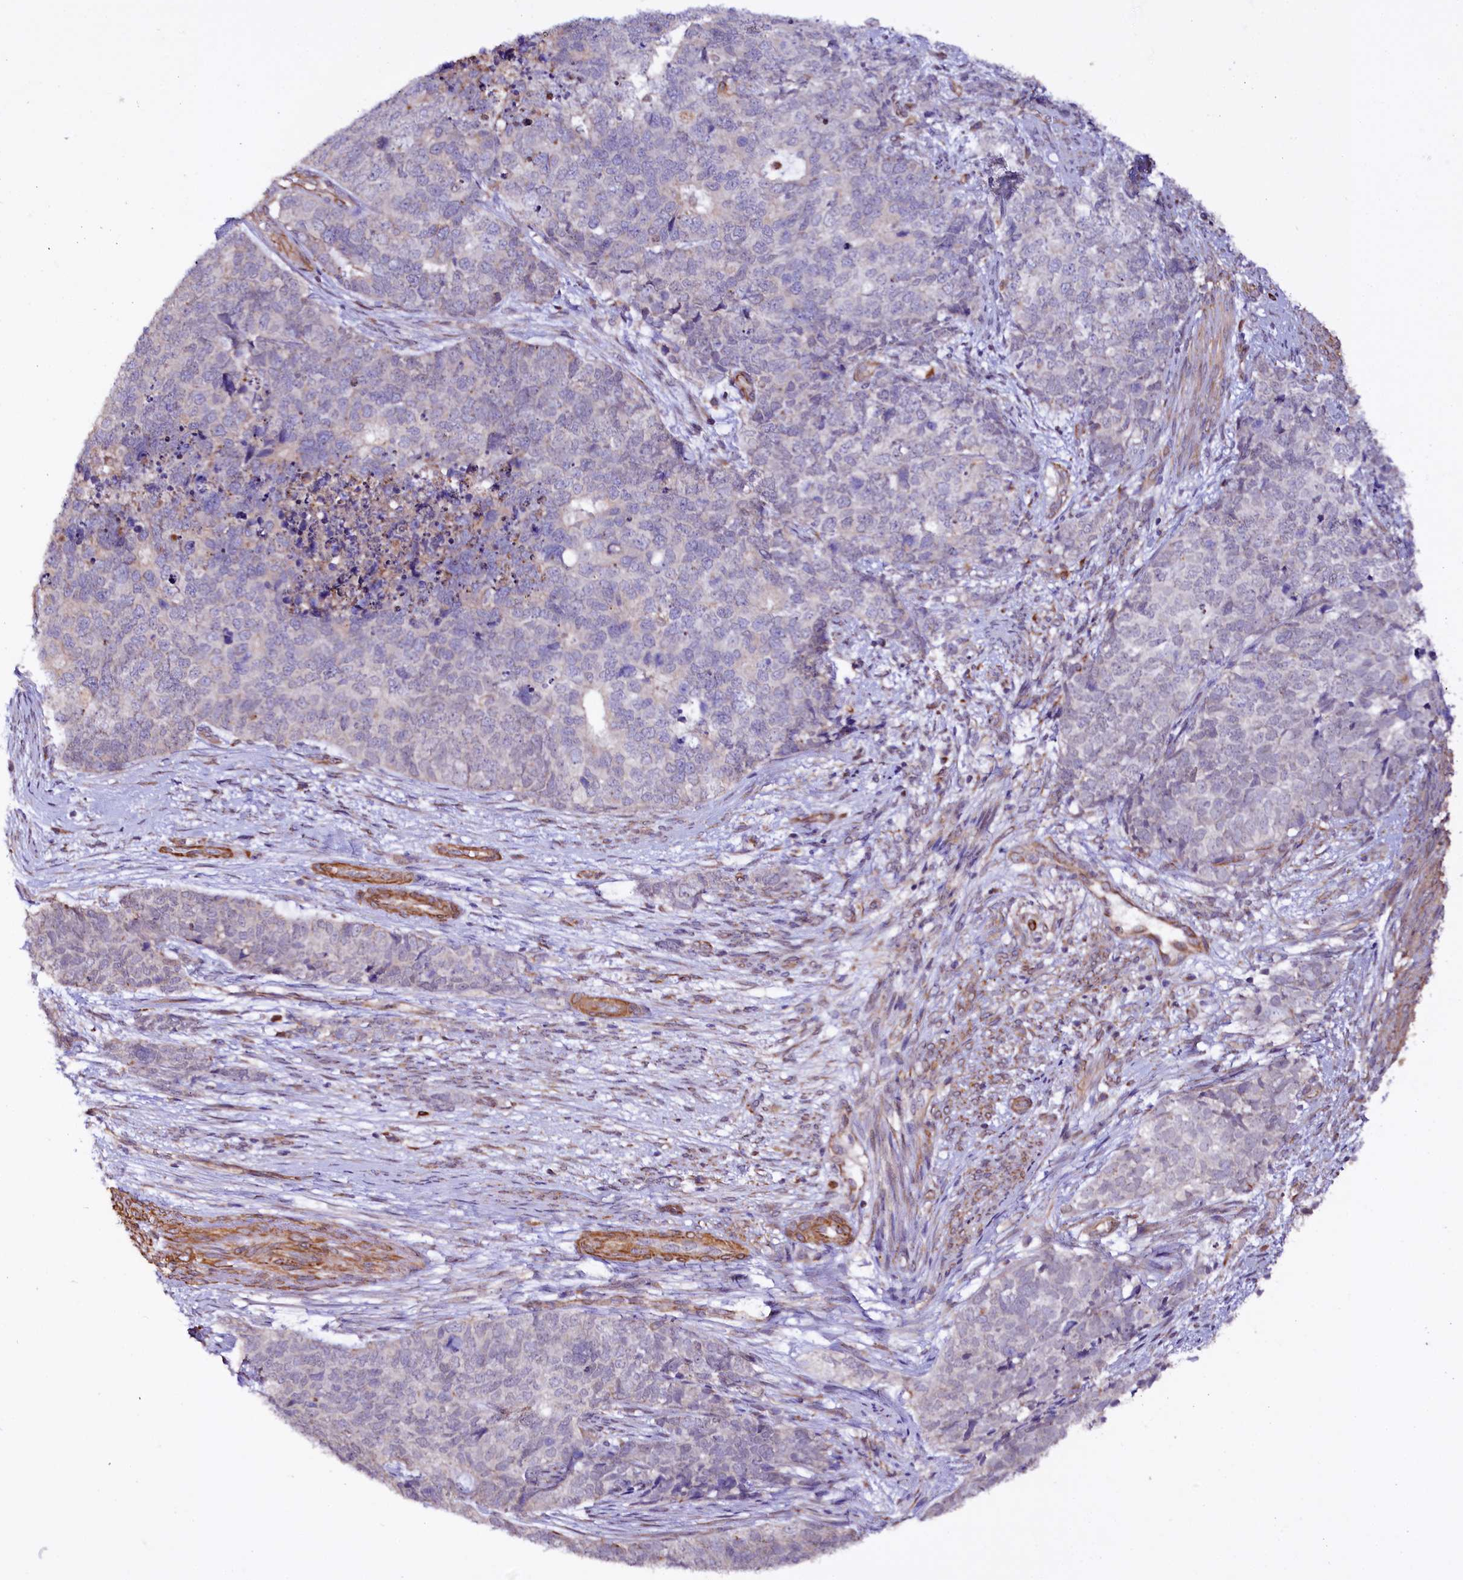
{"staining": {"intensity": "negative", "quantity": "none", "location": "none"}, "tissue": "cervical cancer", "cell_type": "Tumor cells", "image_type": "cancer", "snomed": [{"axis": "morphology", "description": "Squamous cell carcinoma, NOS"}, {"axis": "topography", "description": "Cervix"}], "caption": "The IHC photomicrograph has no significant expression in tumor cells of squamous cell carcinoma (cervical) tissue.", "gene": "TTC12", "patient": {"sex": "female", "age": 63}}